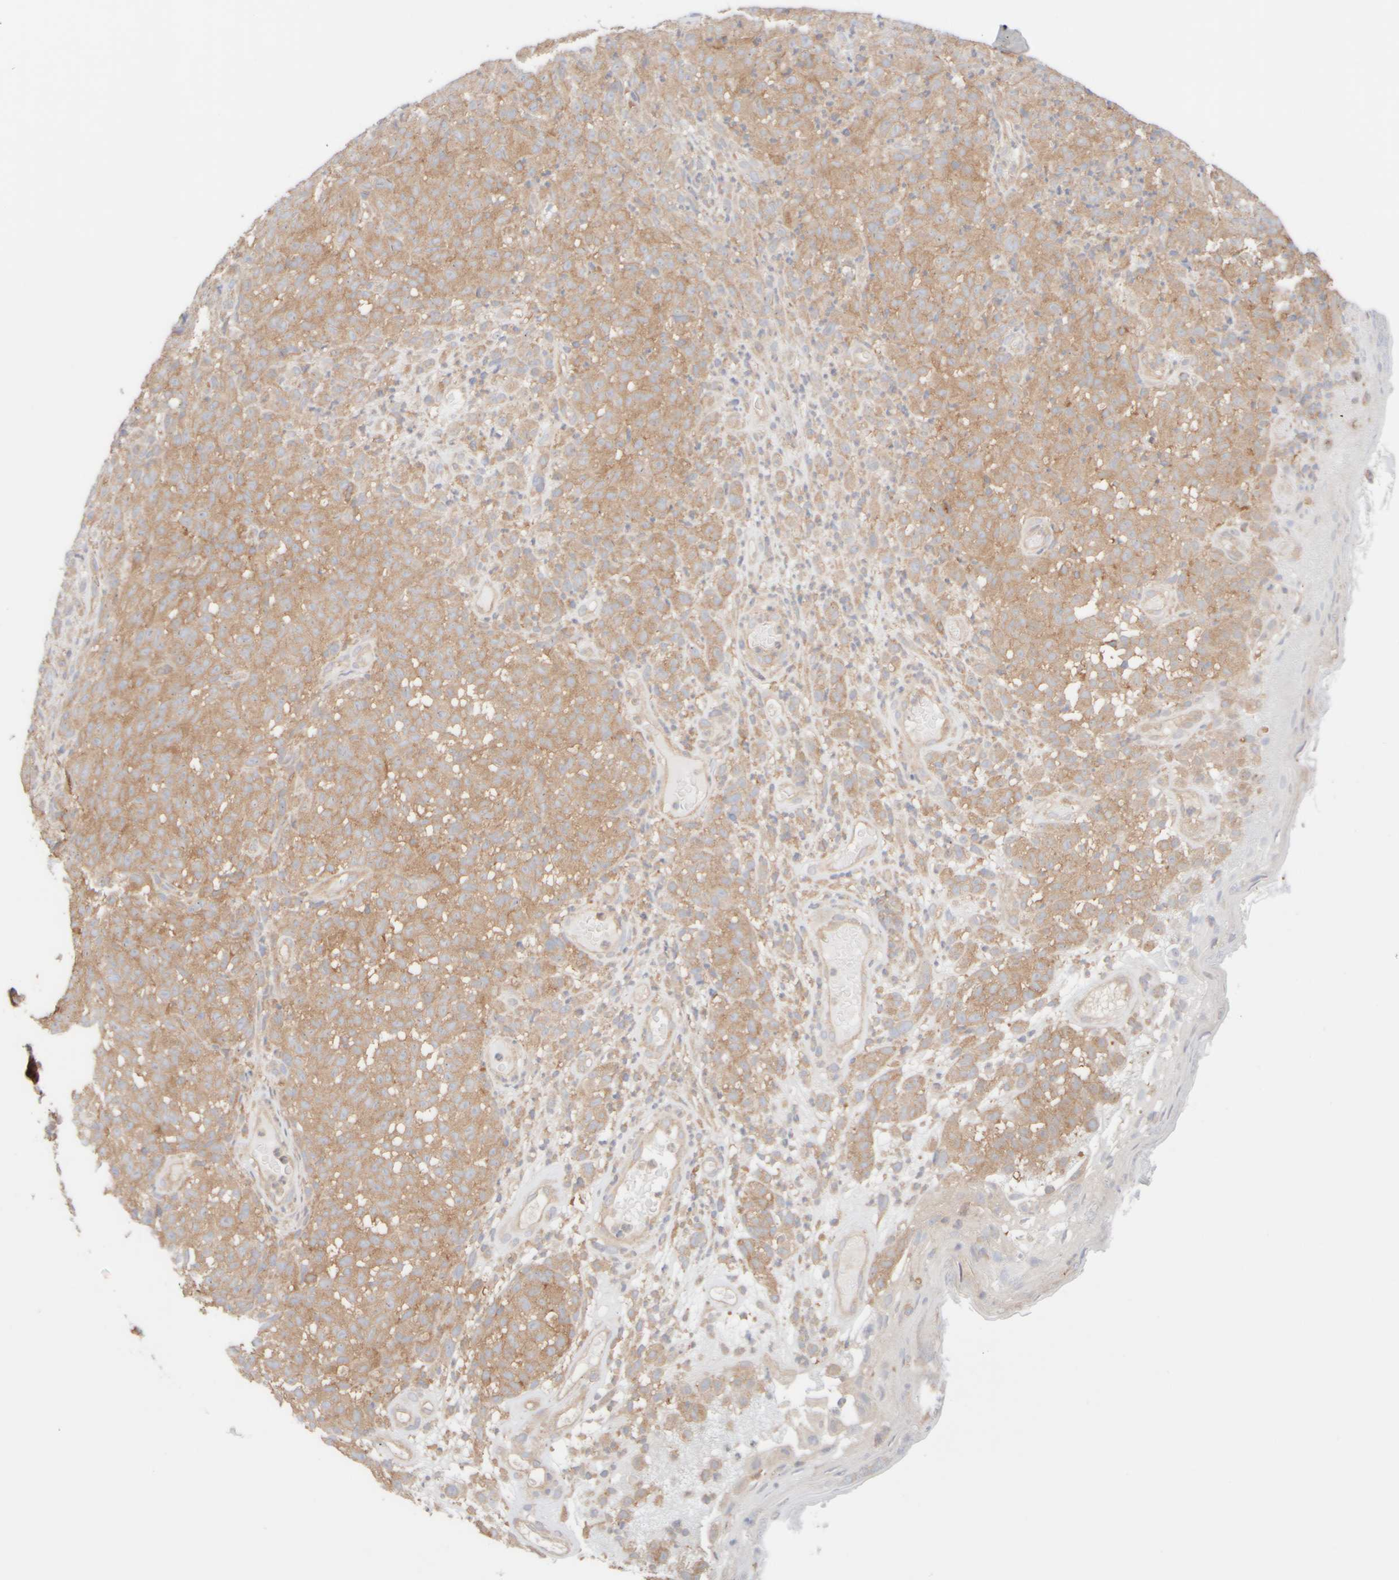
{"staining": {"intensity": "weak", "quantity": ">75%", "location": "cytoplasmic/membranous"}, "tissue": "melanoma", "cell_type": "Tumor cells", "image_type": "cancer", "snomed": [{"axis": "morphology", "description": "Malignant melanoma, NOS"}, {"axis": "topography", "description": "Skin"}], "caption": "This is a micrograph of immunohistochemistry staining of malignant melanoma, which shows weak expression in the cytoplasmic/membranous of tumor cells.", "gene": "RABEP1", "patient": {"sex": "female", "age": 82}}